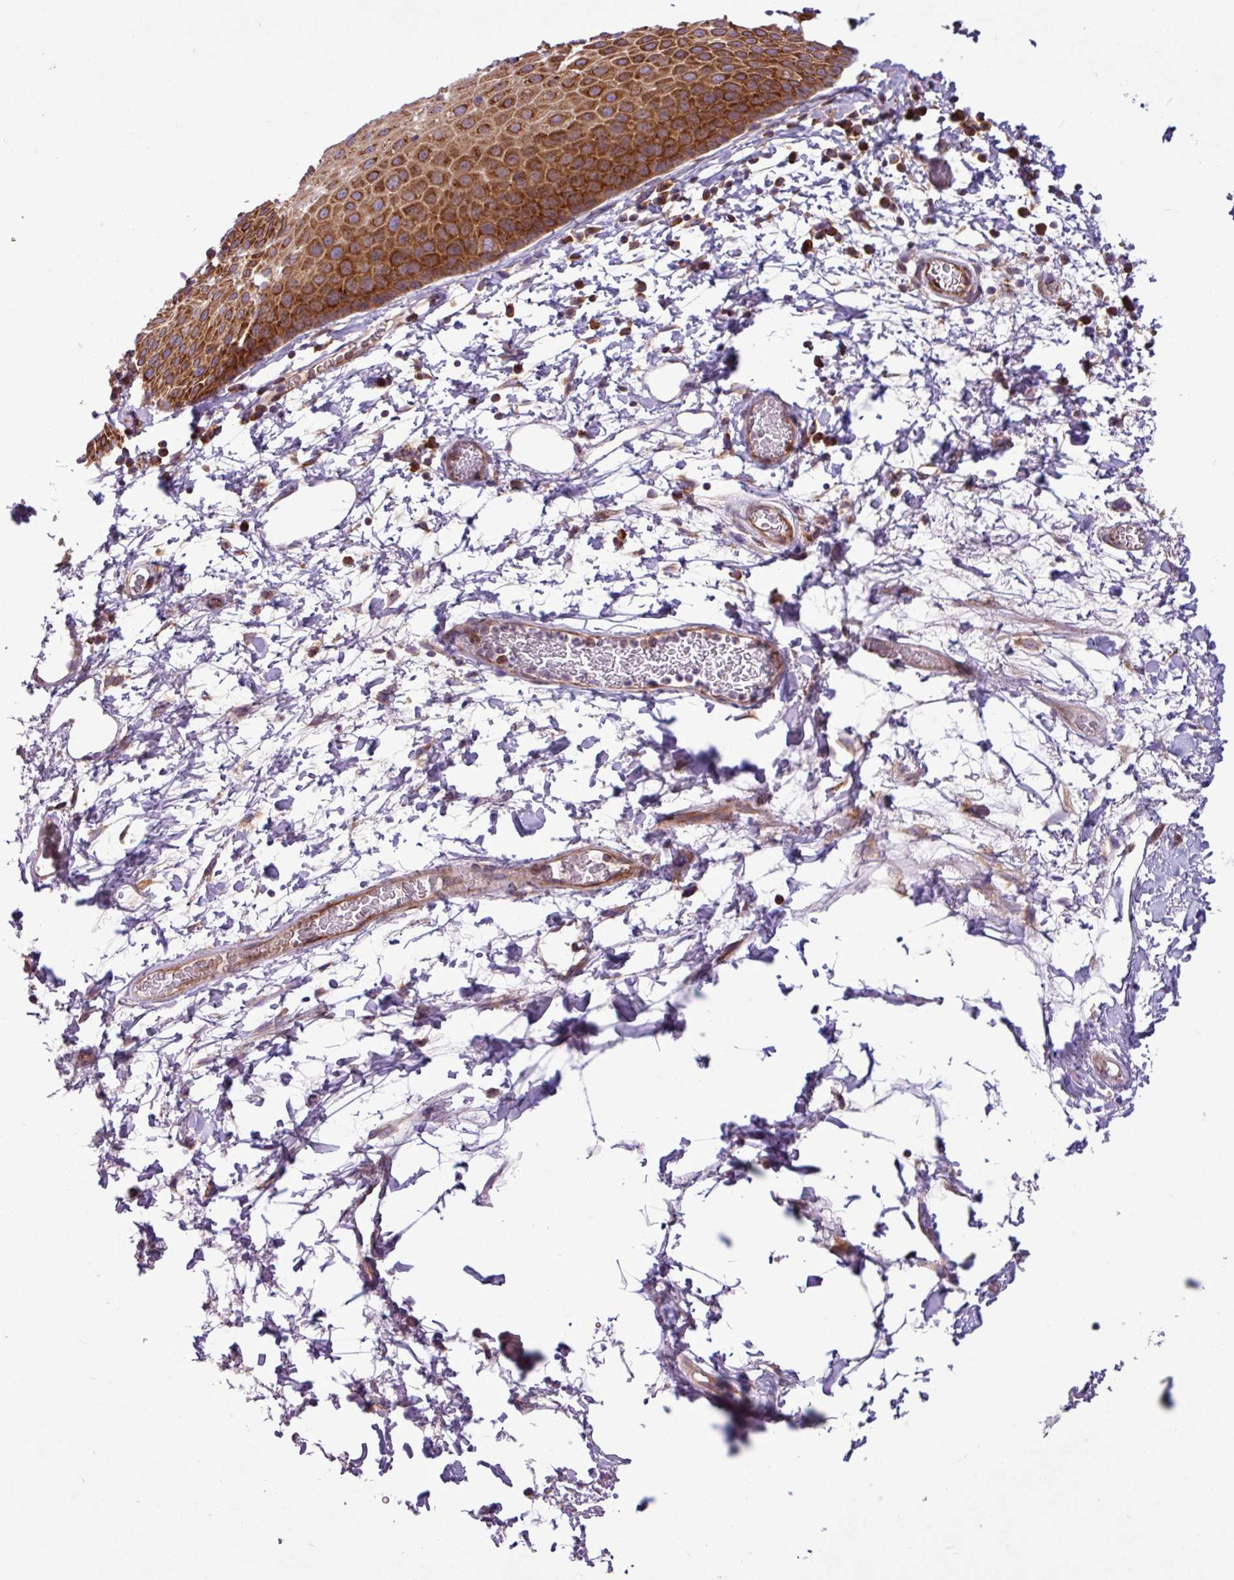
{"staining": {"intensity": "strong", "quantity": ">75%", "location": "cytoplasmic/membranous"}, "tissue": "skin", "cell_type": "Epidermal cells", "image_type": "normal", "snomed": [{"axis": "morphology", "description": "Normal tissue, NOS"}, {"axis": "morphology", "description": "Hemorrhoids"}, {"axis": "morphology", "description": "Inflammation, NOS"}, {"axis": "topography", "description": "Anal"}], "caption": "The micrograph reveals staining of unremarkable skin, revealing strong cytoplasmic/membranous protein staining (brown color) within epidermal cells.", "gene": "MROH2A", "patient": {"sex": "male", "age": 60}}